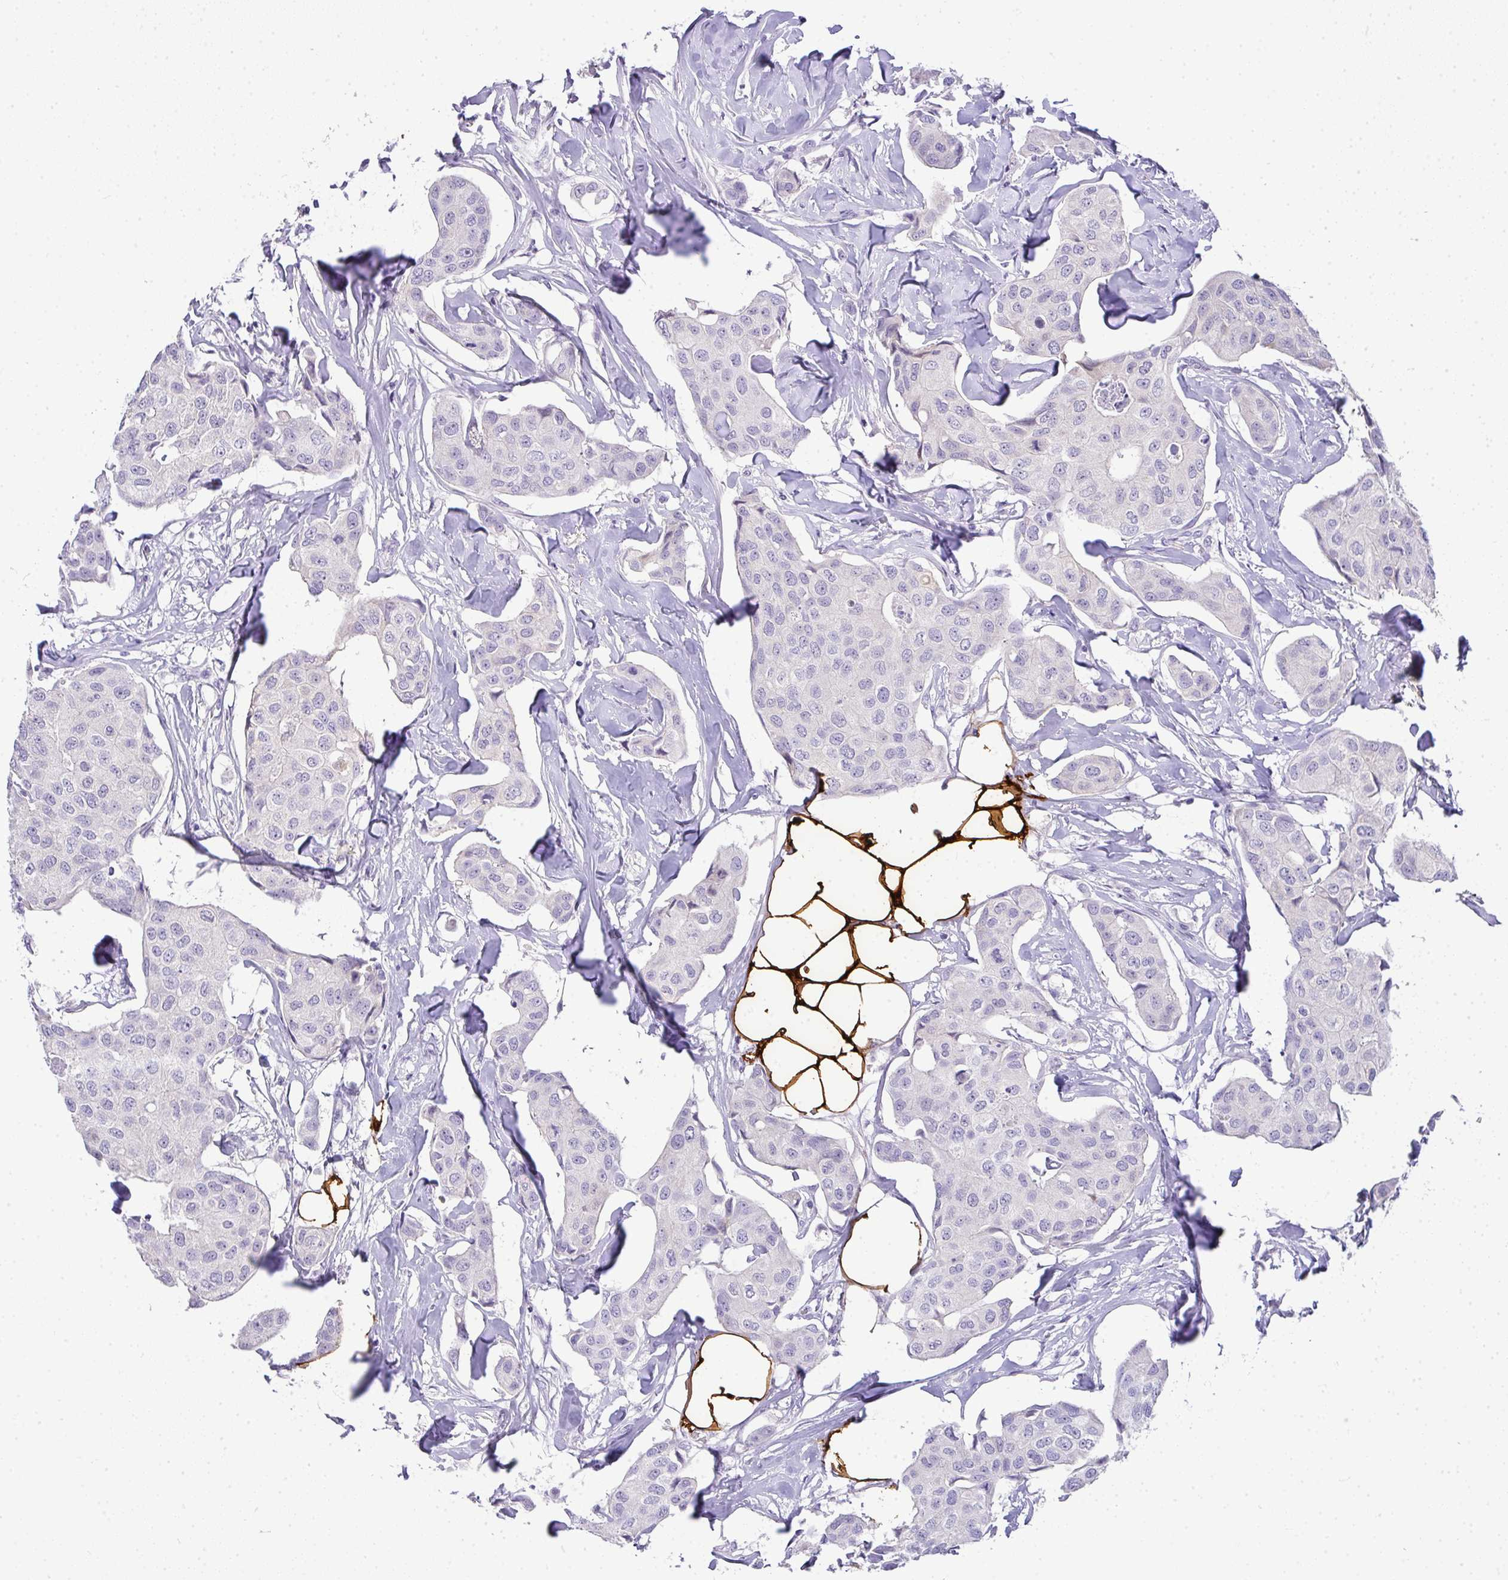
{"staining": {"intensity": "negative", "quantity": "none", "location": "none"}, "tissue": "breast cancer", "cell_type": "Tumor cells", "image_type": "cancer", "snomed": [{"axis": "morphology", "description": "Duct carcinoma"}, {"axis": "topography", "description": "Breast"}, {"axis": "topography", "description": "Lymph node"}], "caption": "High magnification brightfield microscopy of breast cancer (intraductal carcinoma) stained with DAB (3,3'-diaminobenzidine) (brown) and counterstained with hematoxylin (blue): tumor cells show no significant positivity. (Brightfield microscopy of DAB (3,3'-diaminobenzidine) immunohistochemistry (IHC) at high magnification).", "gene": "LIPE", "patient": {"sex": "female", "age": 80}}